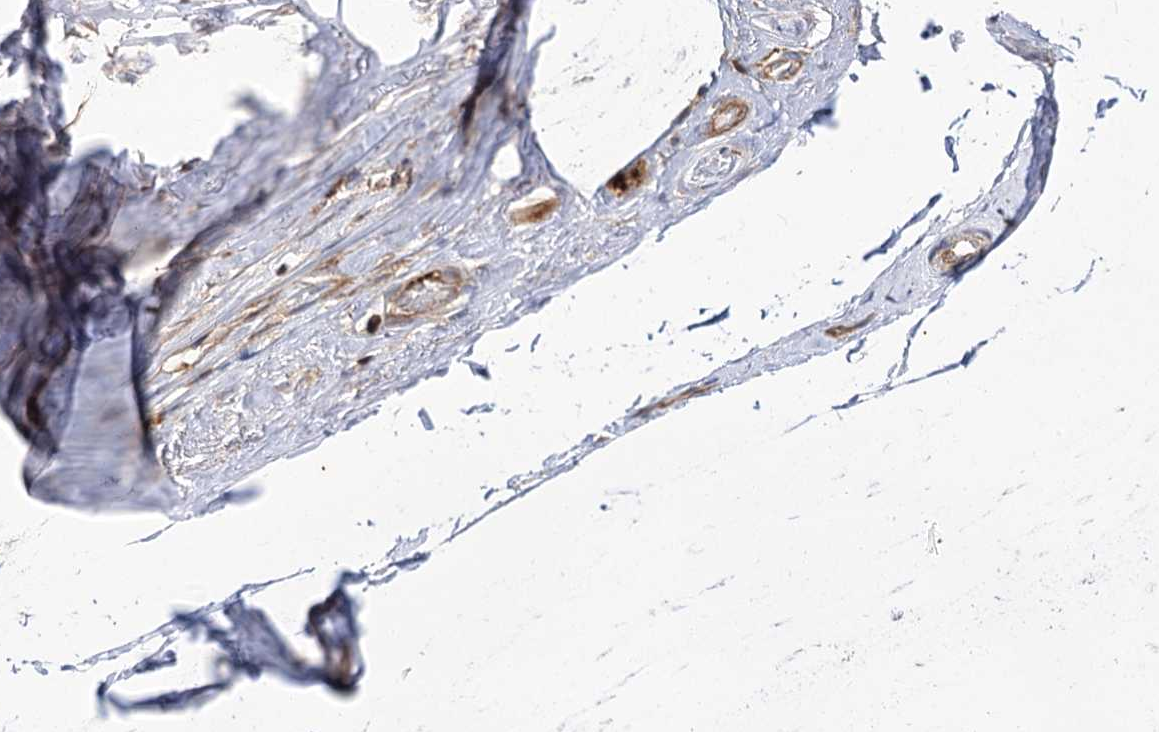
{"staining": {"intensity": "moderate", "quantity": "<25%", "location": "cytoplasmic/membranous"}, "tissue": "adipose tissue", "cell_type": "Adipocytes", "image_type": "normal", "snomed": [{"axis": "morphology", "description": "Normal tissue, NOS"}, {"axis": "morphology", "description": "Basal cell carcinoma"}, {"axis": "topography", "description": "Skin"}], "caption": "Adipose tissue stained with a brown dye demonstrates moderate cytoplasmic/membranous positive staining in about <25% of adipocytes.", "gene": "VPS37B", "patient": {"sex": "female", "age": 89}}